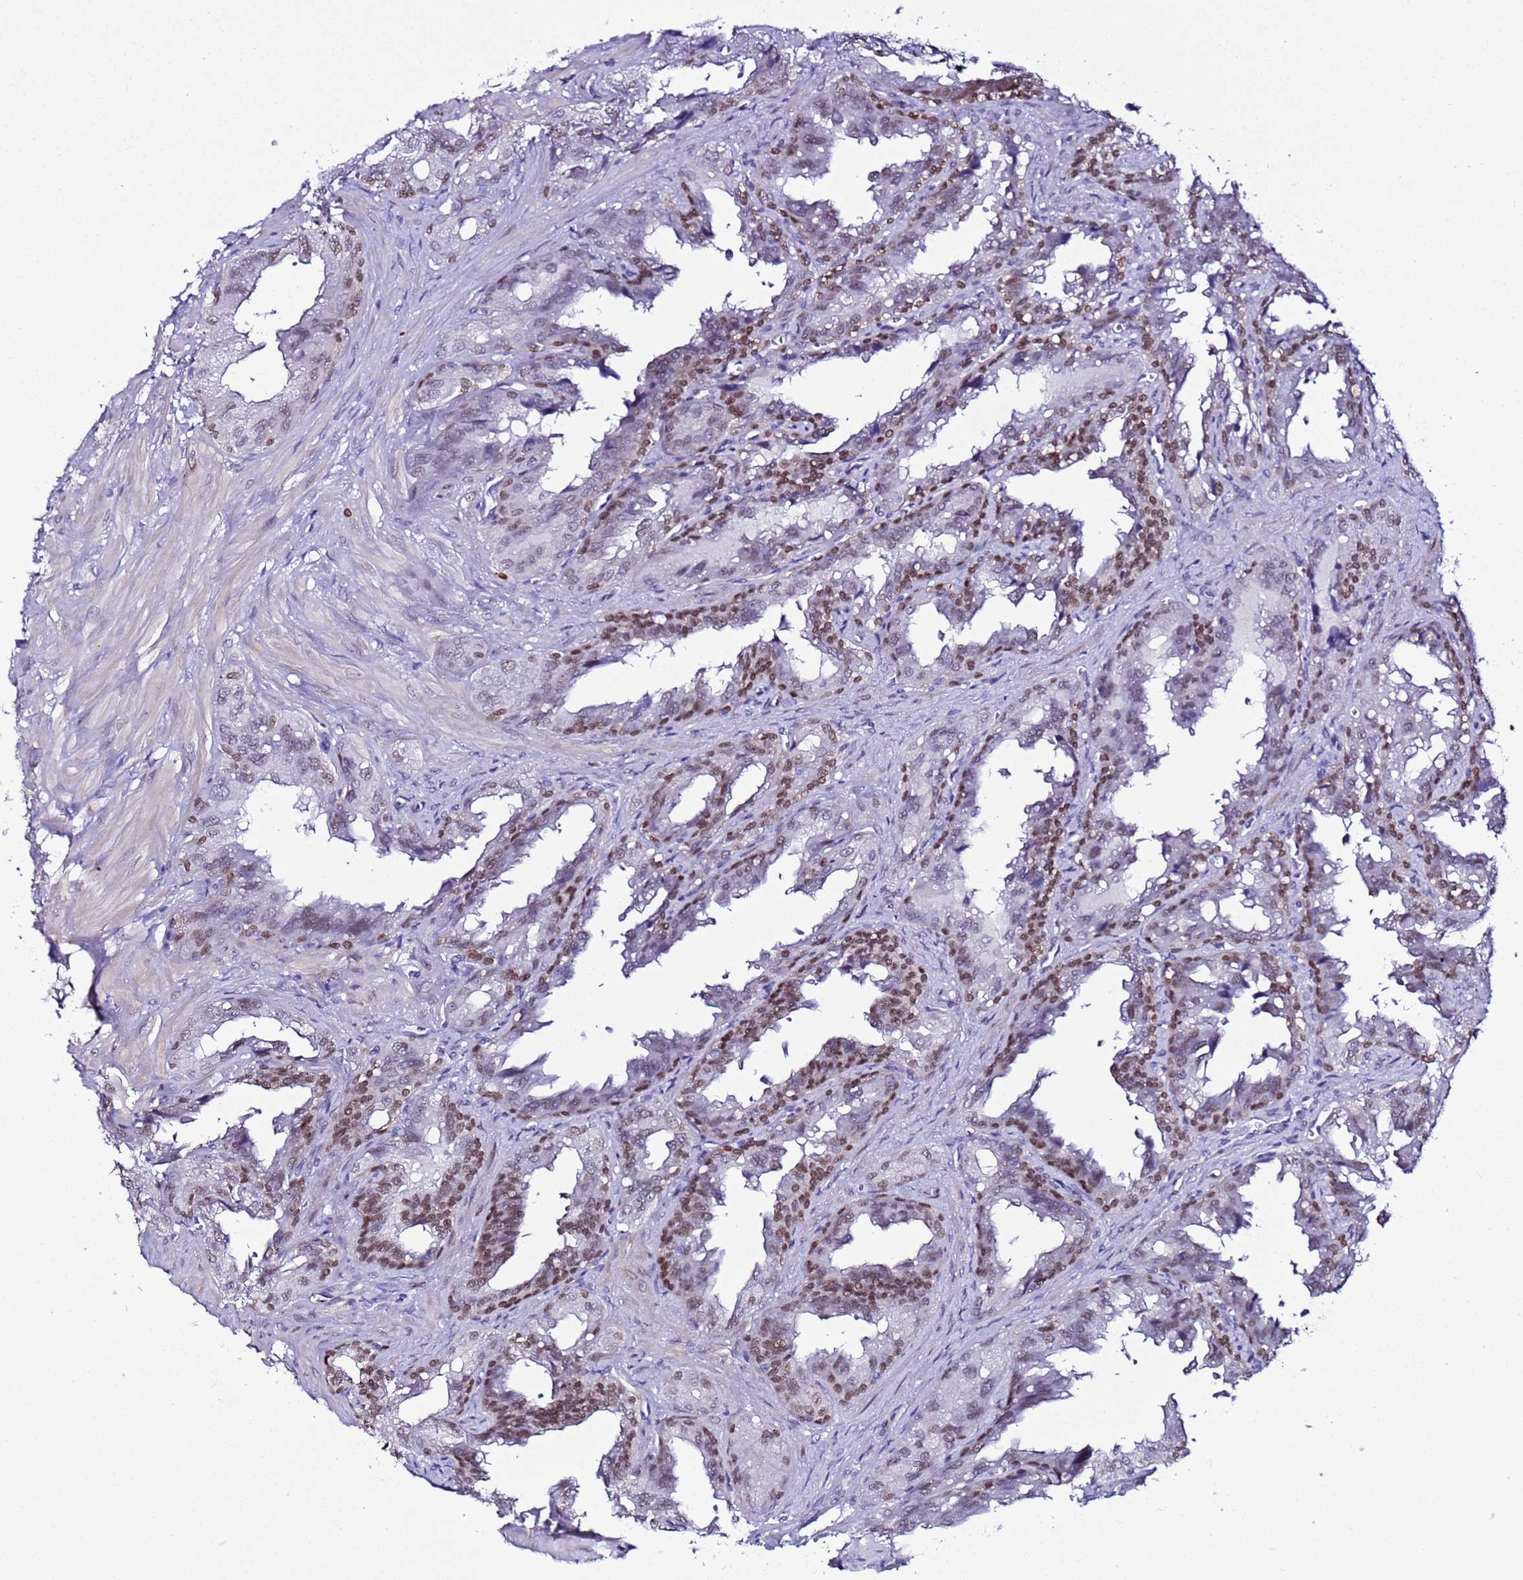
{"staining": {"intensity": "moderate", "quantity": ">75%", "location": "nuclear"}, "tissue": "seminal vesicle", "cell_type": "Glandular cells", "image_type": "normal", "snomed": [{"axis": "morphology", "description": "Normal tissue, NOS"}, {"axis": "topography", "description": "Seminal veicle"}], "caption": "A micrograph showing moderate nuclear expression in approximately >75% of glandular cells in unremarkable seminal vesicle, as visualized by brown immunohistochemical staining.", "gene": "BCL7A", "patient": {"sex": "male", "age": 67}}